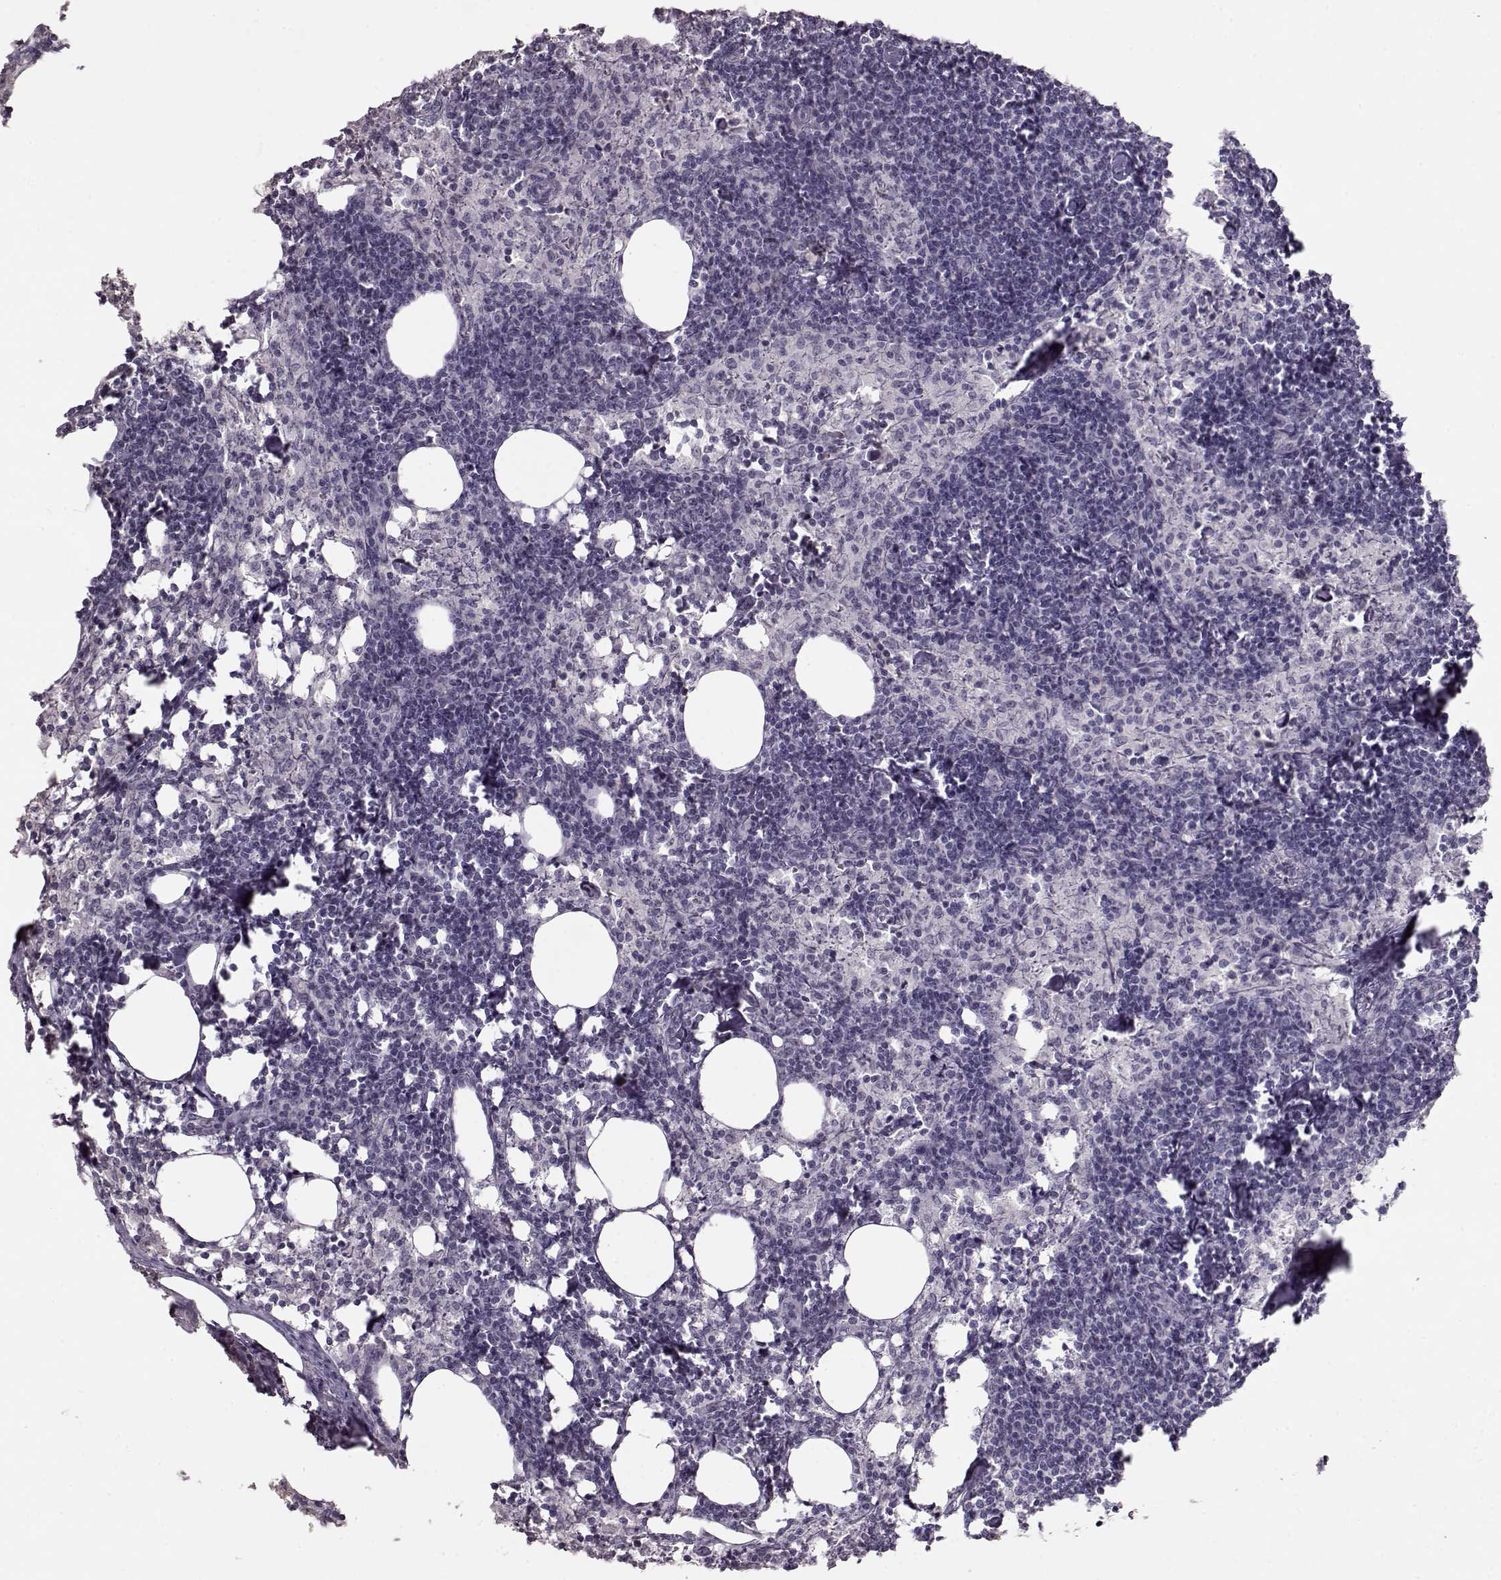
{"staining": {"intensity": "negative", "quantity": "none", "location": "none"}, "tissue": "lymph node", "cell_type": "Germinal center cells", "image_type": "normal", "snomed": [{"axis": "morphology", "description": "Normal tissue, NOS"}, {"axis": "topography", "description": "Lymph node"}], "caption": "The image displays no significant expression in germinal center cells of lymph node. Brightfield microscopy of immunohistochemistry stained with DAB (3,3'-diaminobenzidine) (brown) and hematoxylin (blue), captured at high magnification.", "gene": "PCP4", "patient": {"sex": "female", "age": 52}}